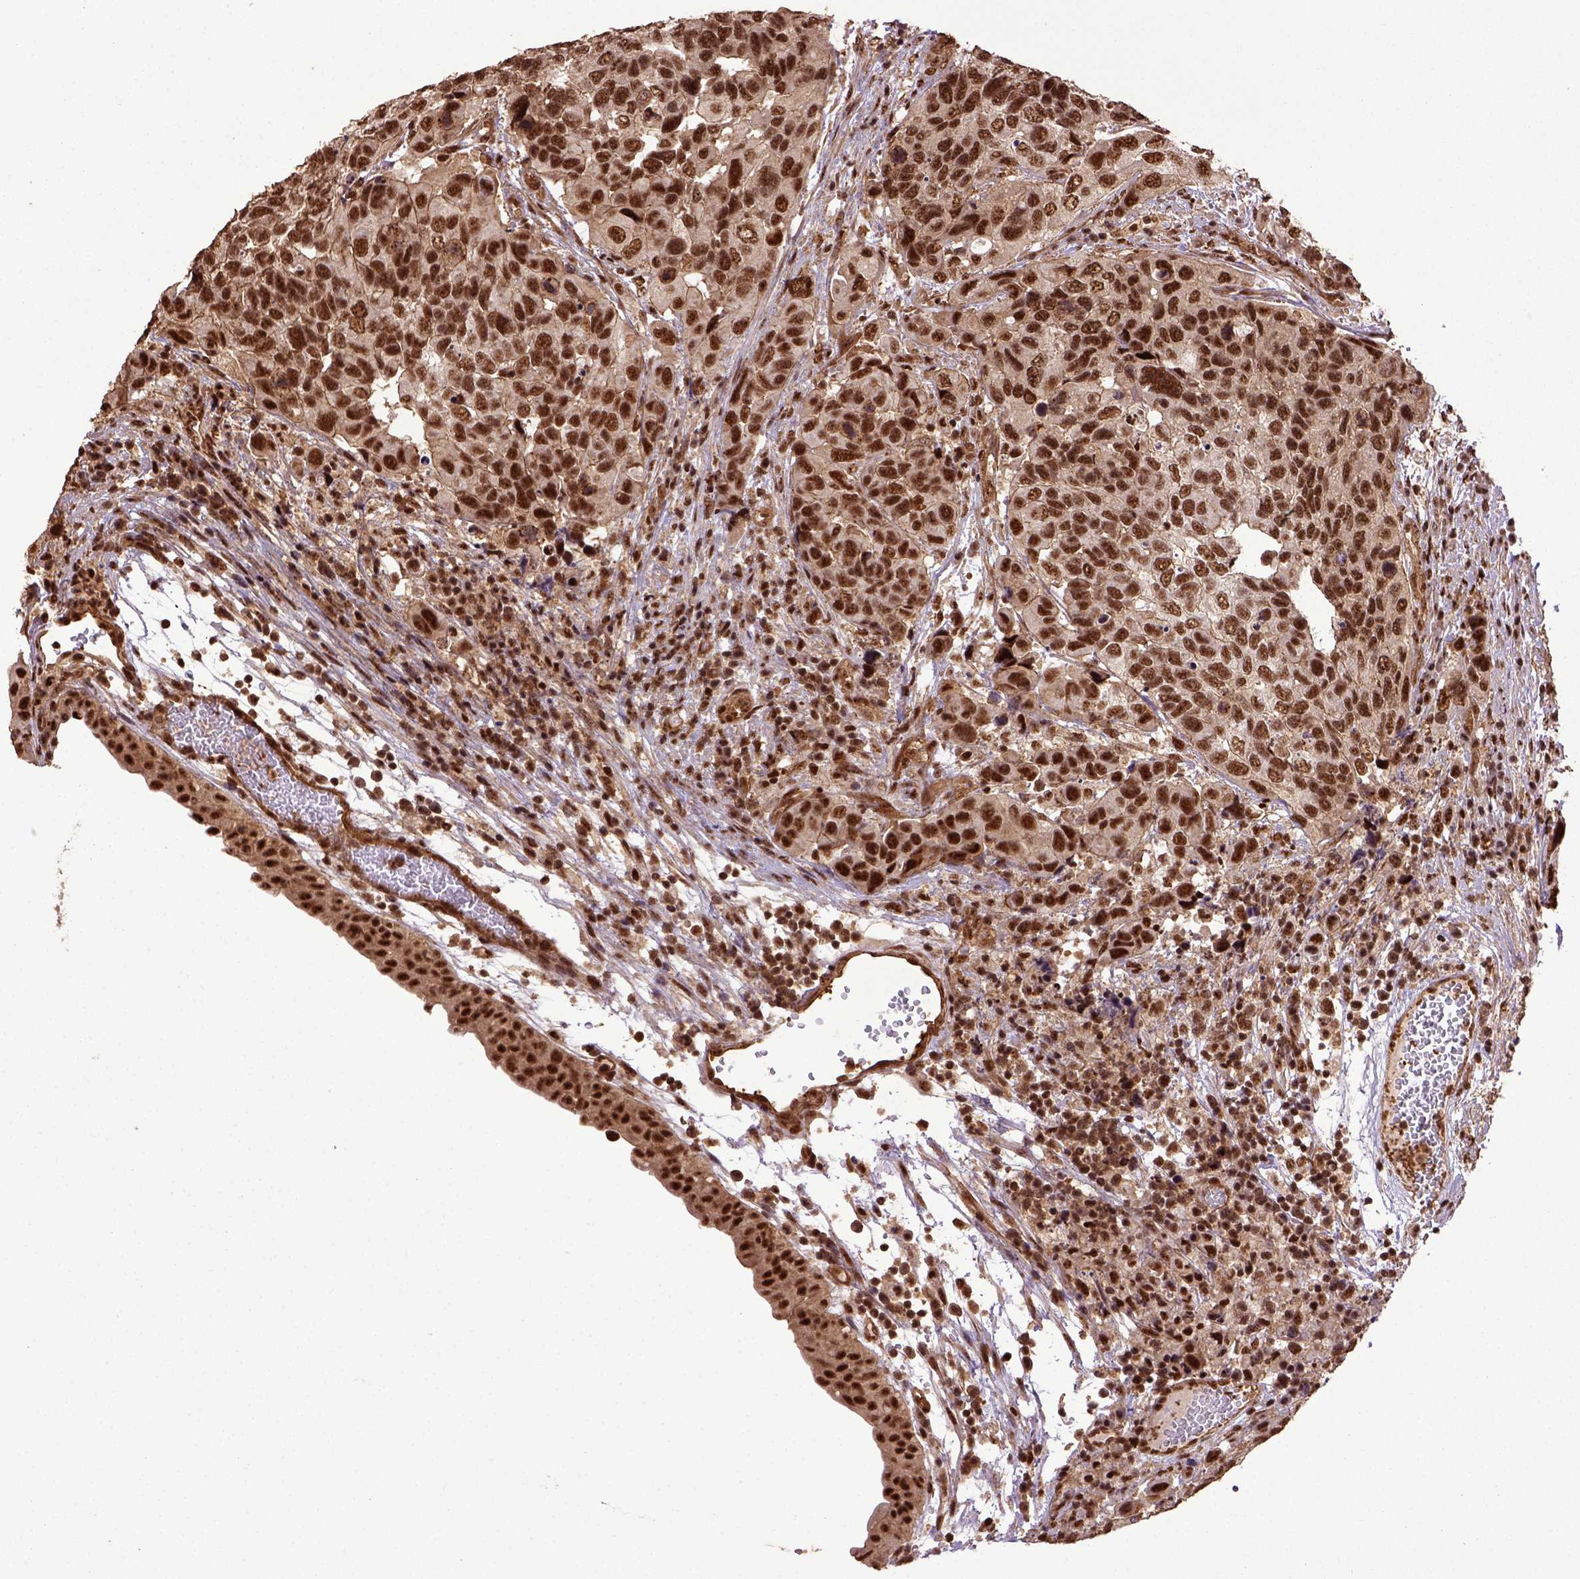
{"staining": {"intensity": "strong", "quantity": ">75%", "location": "nuclear"}, "tissue": "urothelial cancer", "cell_type": "Tumor cells", "image_type": "cancer", "snomed": [{"axis": "morphology", "description": "Urothelial carcinoma, High grade"}, {"axis": "topography", "description": "Urinary bladder"}], "caption": "A histopathology image of human urothelial carcinoma (high-grade) stained for a protein reveals strong nuclear brown staining in tumor cells.", "gene": "PPIG", "patient": {"sex": "male", "age": 60}}